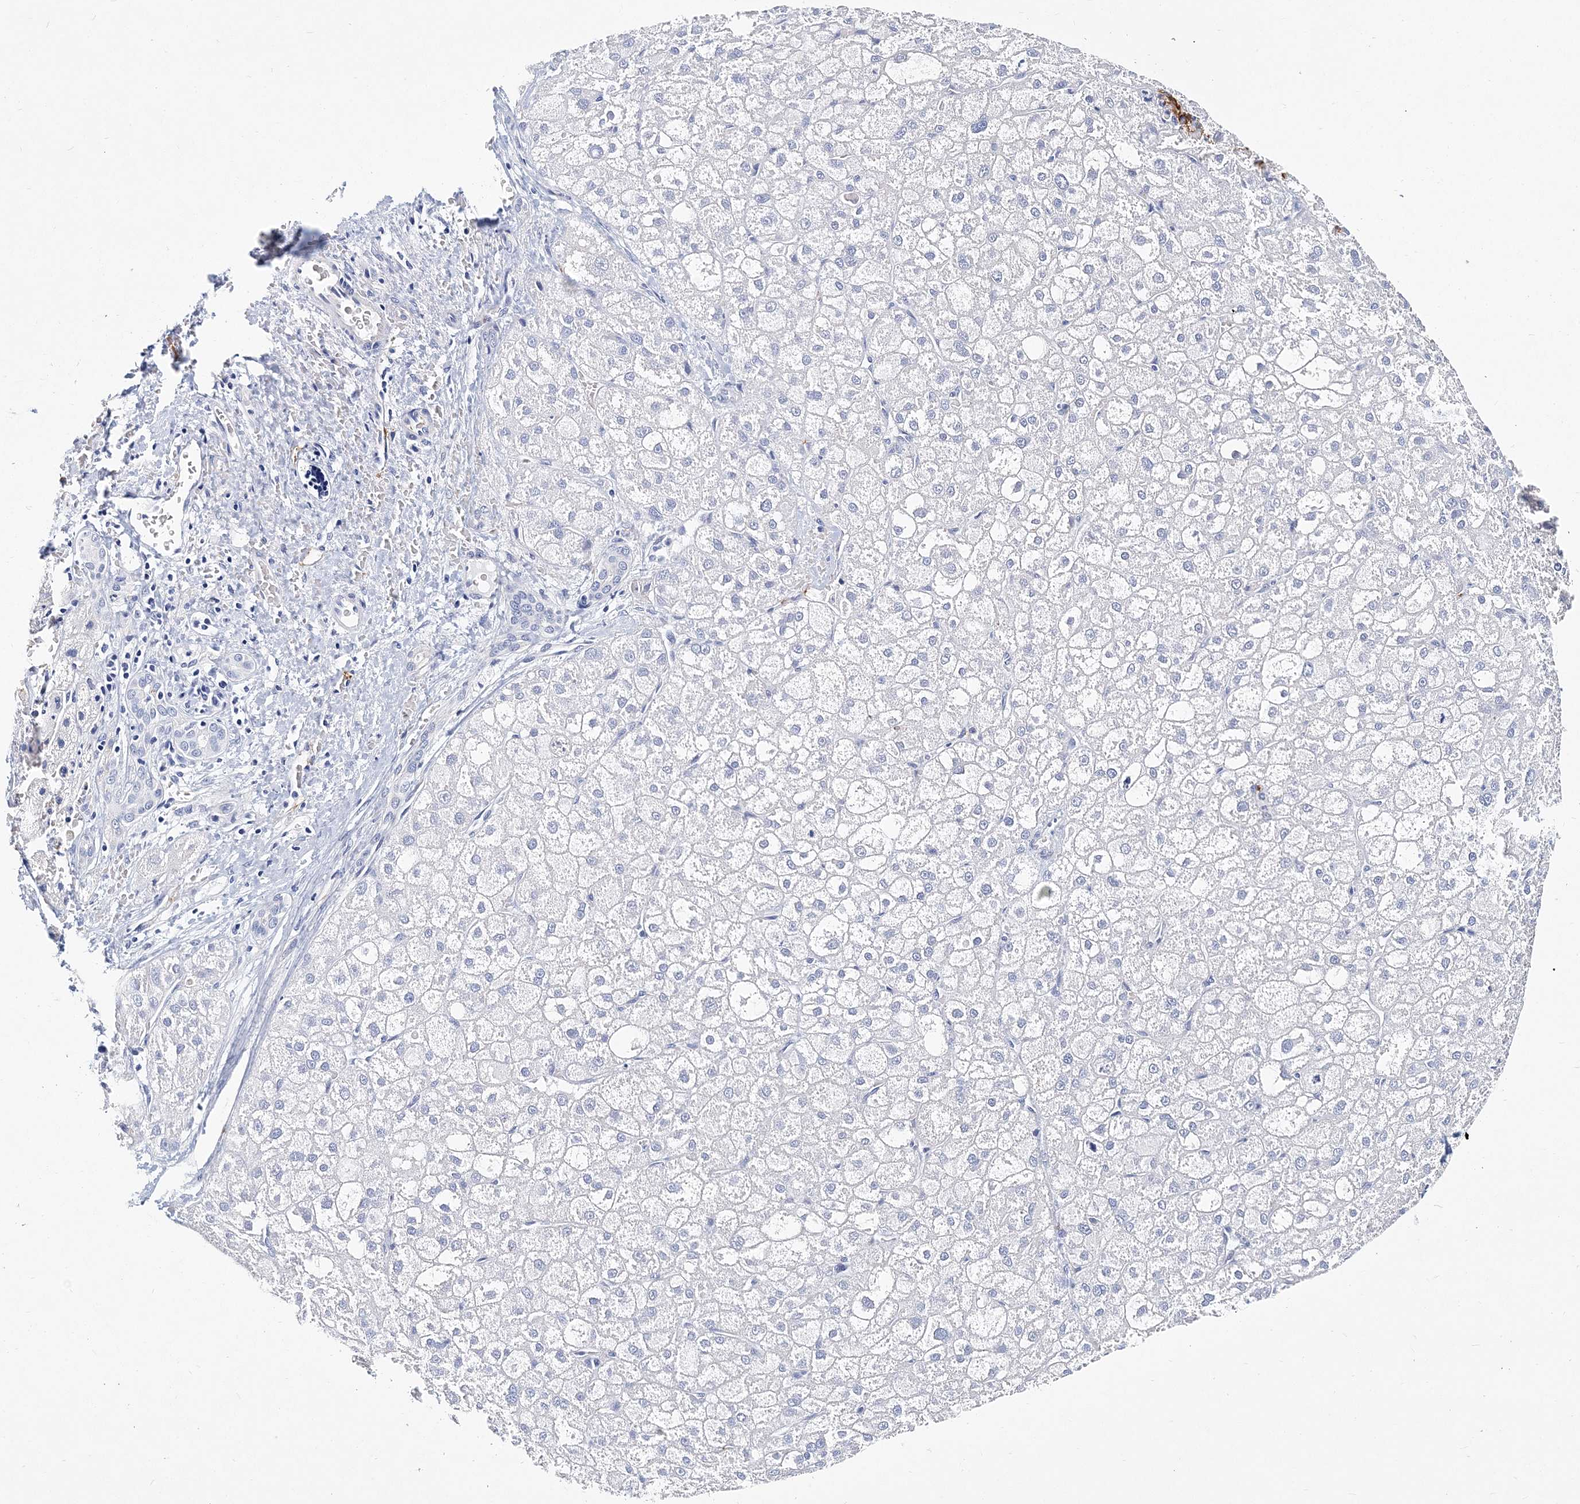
{"staining": {"intensity": "negative", "quantity": "none", "location": "none"}, "tissue": "liver cancer", "cell_type": "Tumor cells", "image_type": "cancer", "snomed": [{"axis": "morphology", "description": "Carcinoma, Hepatocellular, NOS"}, {"axis": "topography", "description": "Liver"}], "caption": "DAB (3,3'-diaminobenzidine) immunohistochemical staining of liver cancer displays no significant expression in tumor cells.", "gene": "ITGA2B", "patient": {"sex": "male", "age": 57}}